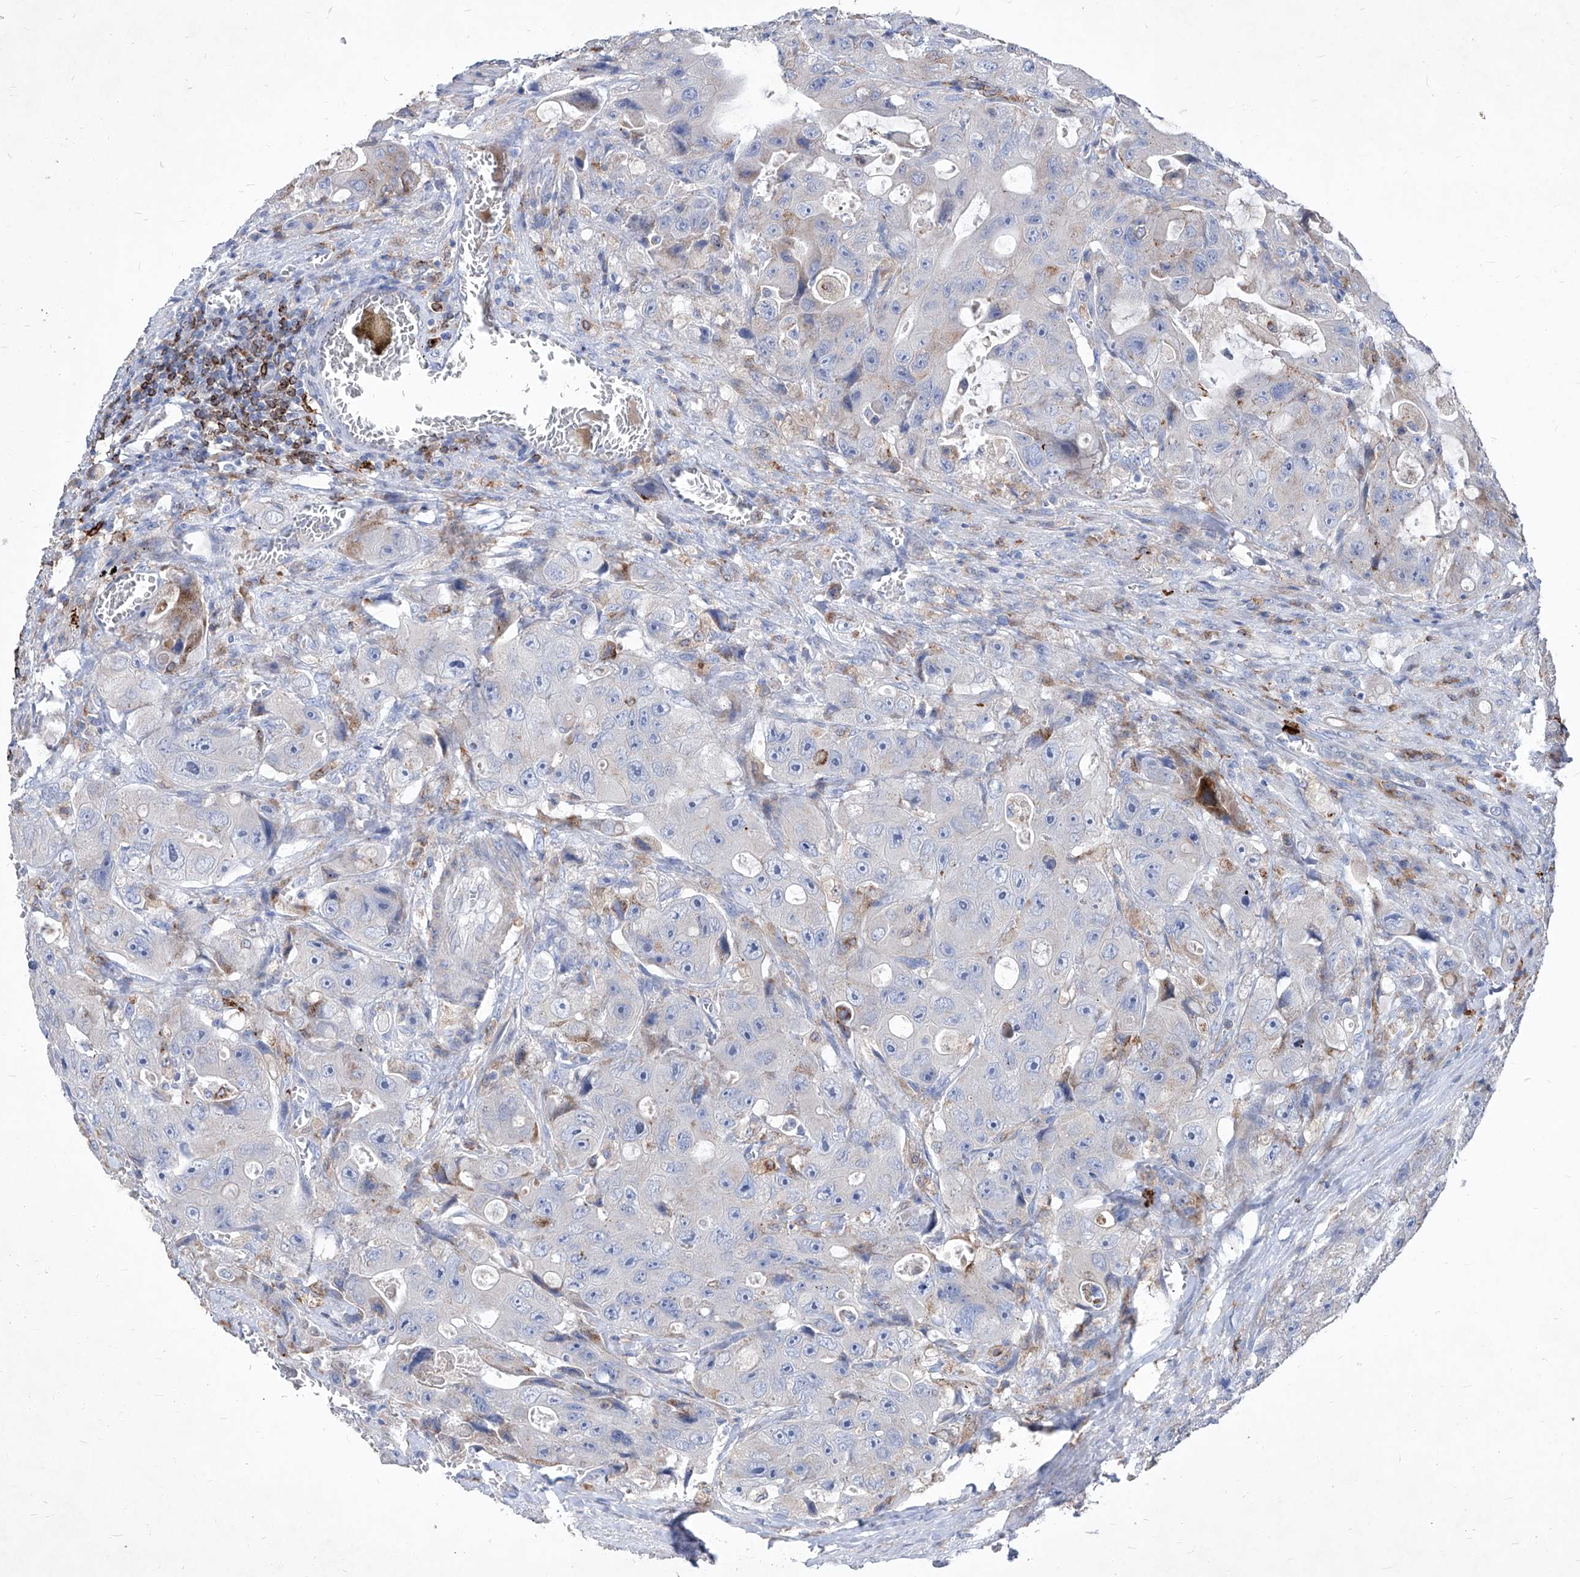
{"staining": {"intensity": "moderate", "quantity": "<25%", "location": "cytoplasmic/membranous"}, "tissue": "colorectal cancer", "cell_type": "Tumor cells", "image_type": "cancer", "snomed": [{"axis": "morphology", "description": "Adenocarcinoma, NOS"}, {"axis": "topography", "description": "Colon"}], "caption": "Adenocarcinoma (colorectal) stained with IHC displays moderate cytoplasmic/membranous expression in about <25% of tumor cells.", "gene": "UBOX5", "patient": {"sex": "female", "age": 46}}